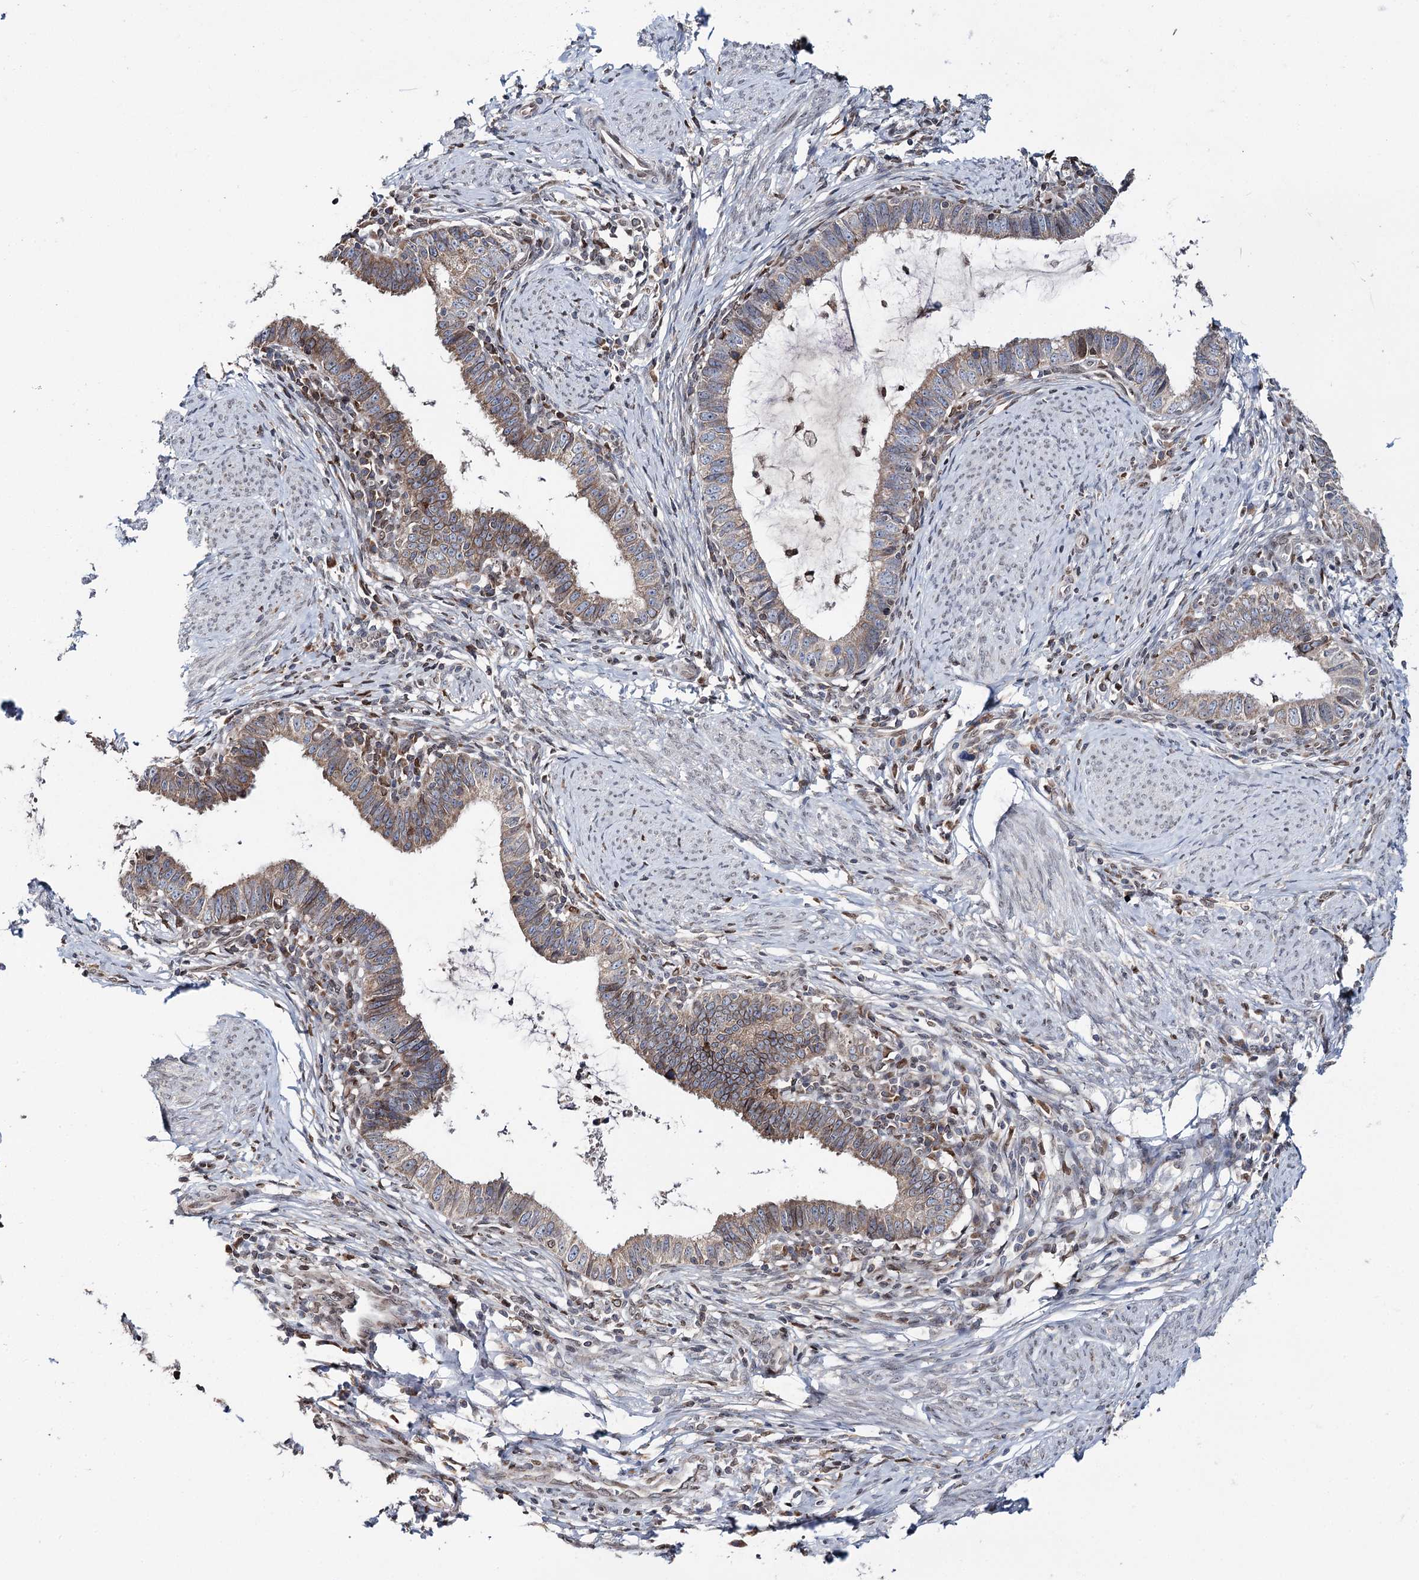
{"staining": {"intensity": "weak", "quantity": "25%-75%", "location": "cytoplasmic/membranous"}, "tissue": "cervical cancer", "cell_type": "Tumor cells", "image_type": "cancer", "snomed": [{"axis": "morphology", "description": "Adenocarcinoma, NOS"}, {"axis": "topography", "description": "Cervix"}], "caption": "Cervical cancer was stained to show a protein in brown. There is low levels of weak cytoplasmic/membranous expression in approximately 25%-75% of tumor cells.", "gene": "CFAP46", "patient": {"sex": "female", "age": 36}}